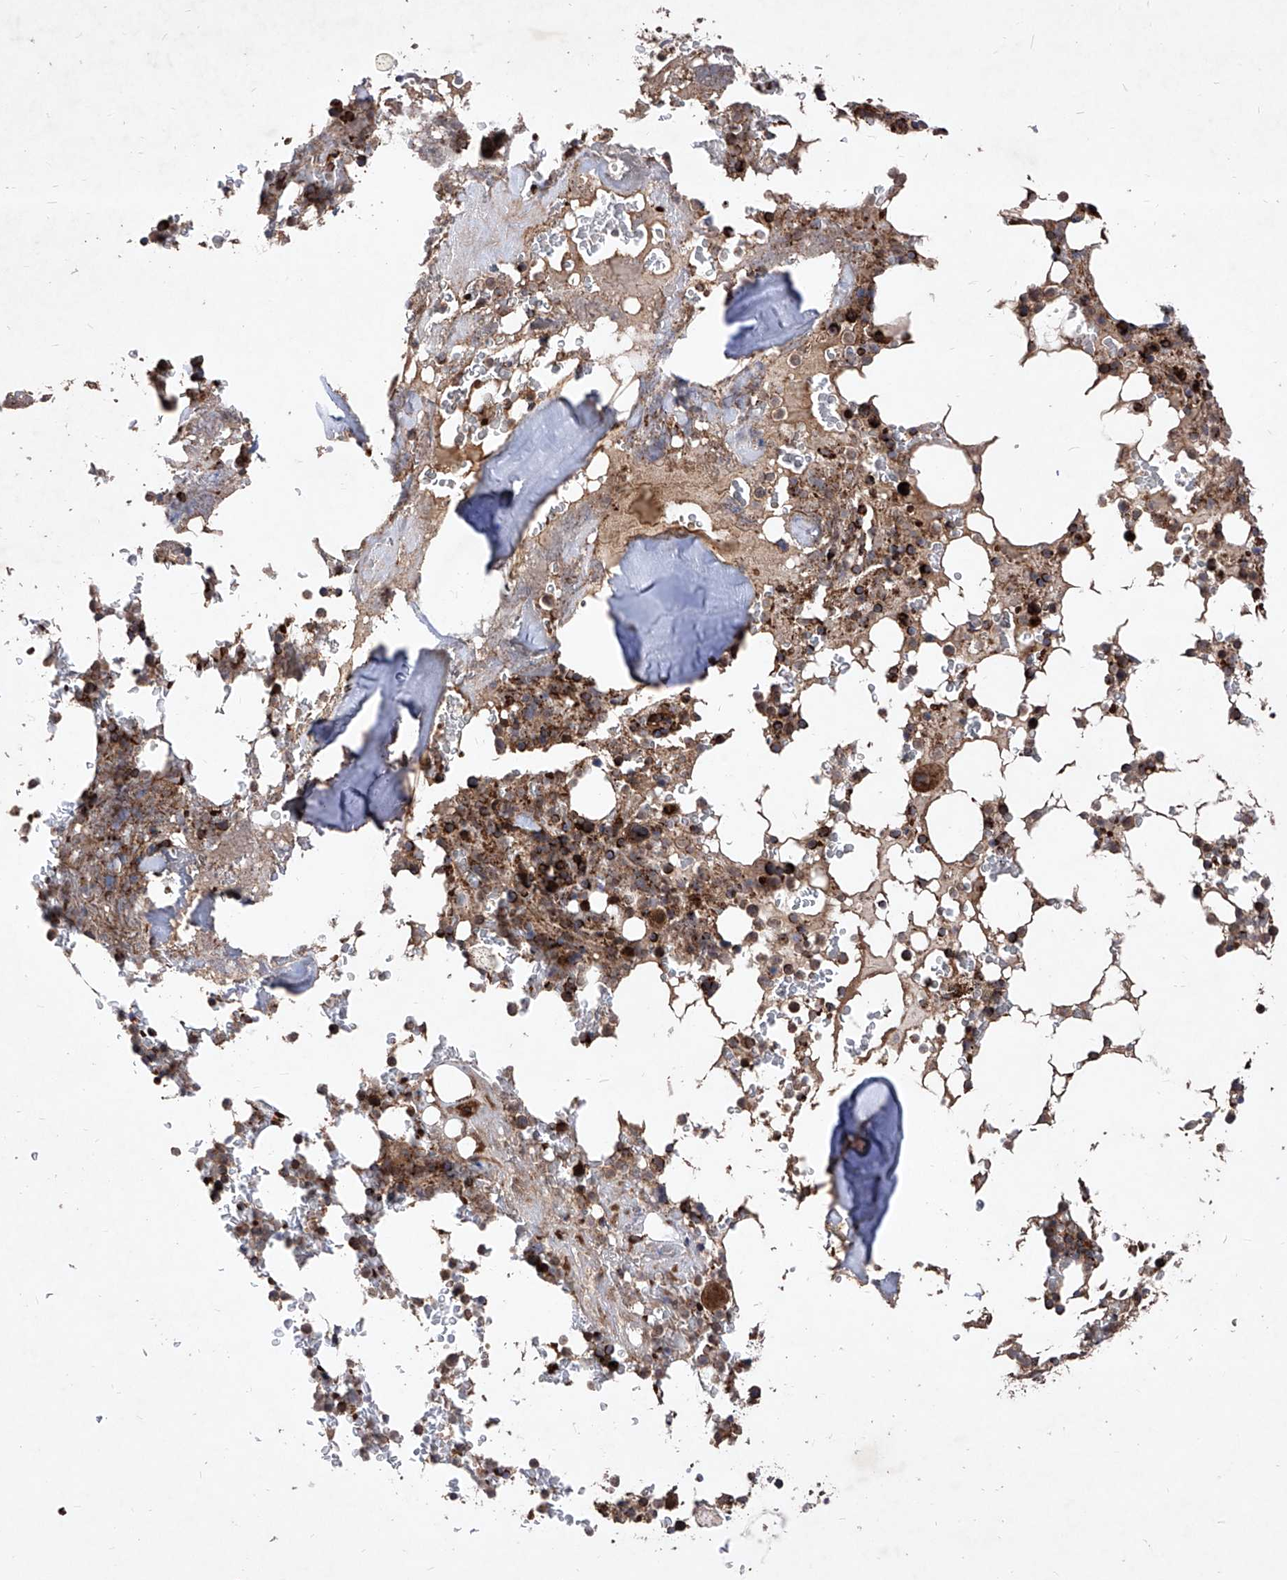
{"staining": {"intensity": "strong", "quantity": "25%-75%", "location": "cytoplasmic/membranous"}, "tissue": "bone marrow", "cell_type": "Hematopoietic cells", "image_type": "normal", "snomed": [{"axis": "morphology", "description": "Normal tissue, NOS"}, {"axis": "topography", "description": "Bone marrow"}], "caption": "This photomicrograph shows IHC staining of normal human bone marrow, with high strong cytoplasmic/membranous expression in about 25%-75% of hematopoietic cells.", "gene": "SEMA6A", "patient": {"sex": "male", "age": 58}}